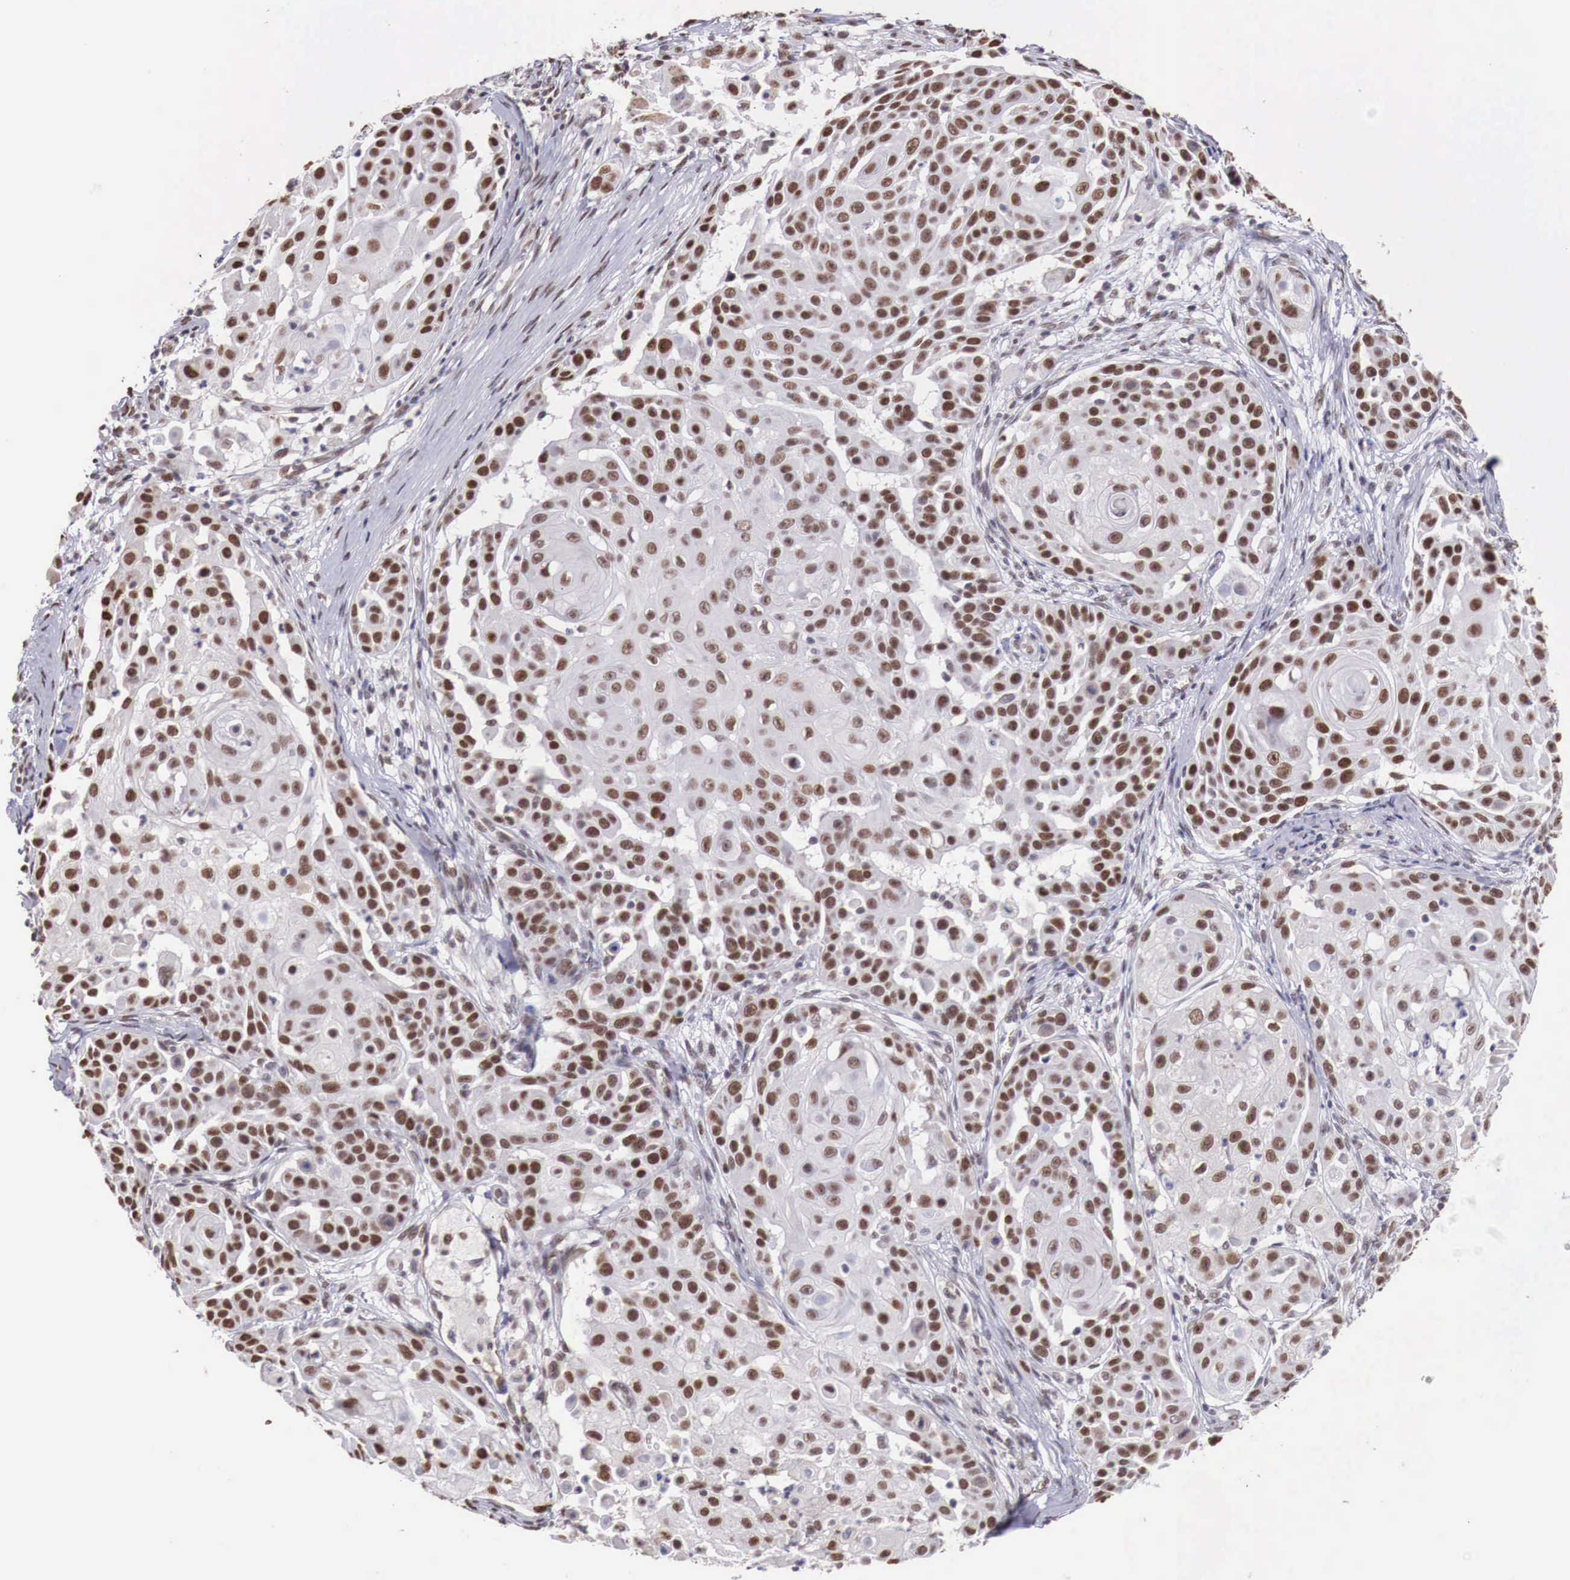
{"staining": {"intensity": "strong", "quantity": ">75%", "location": "nuclear"}, "tissue": "skin cancer", "cell_type": "Tumor cells", "image_type": "cancer", "snomed": [{"axis": "morphology", "description": "Squamous cell carcinoma, NOS"}, {"axis": "topography", "description": "Skin"}], "caption": "Skin cancer stained for a protein reveals strong nuclear positivity in tumor cells.", "gene": "FOXP2", "patient": {"sex": "female", "age": 57}}